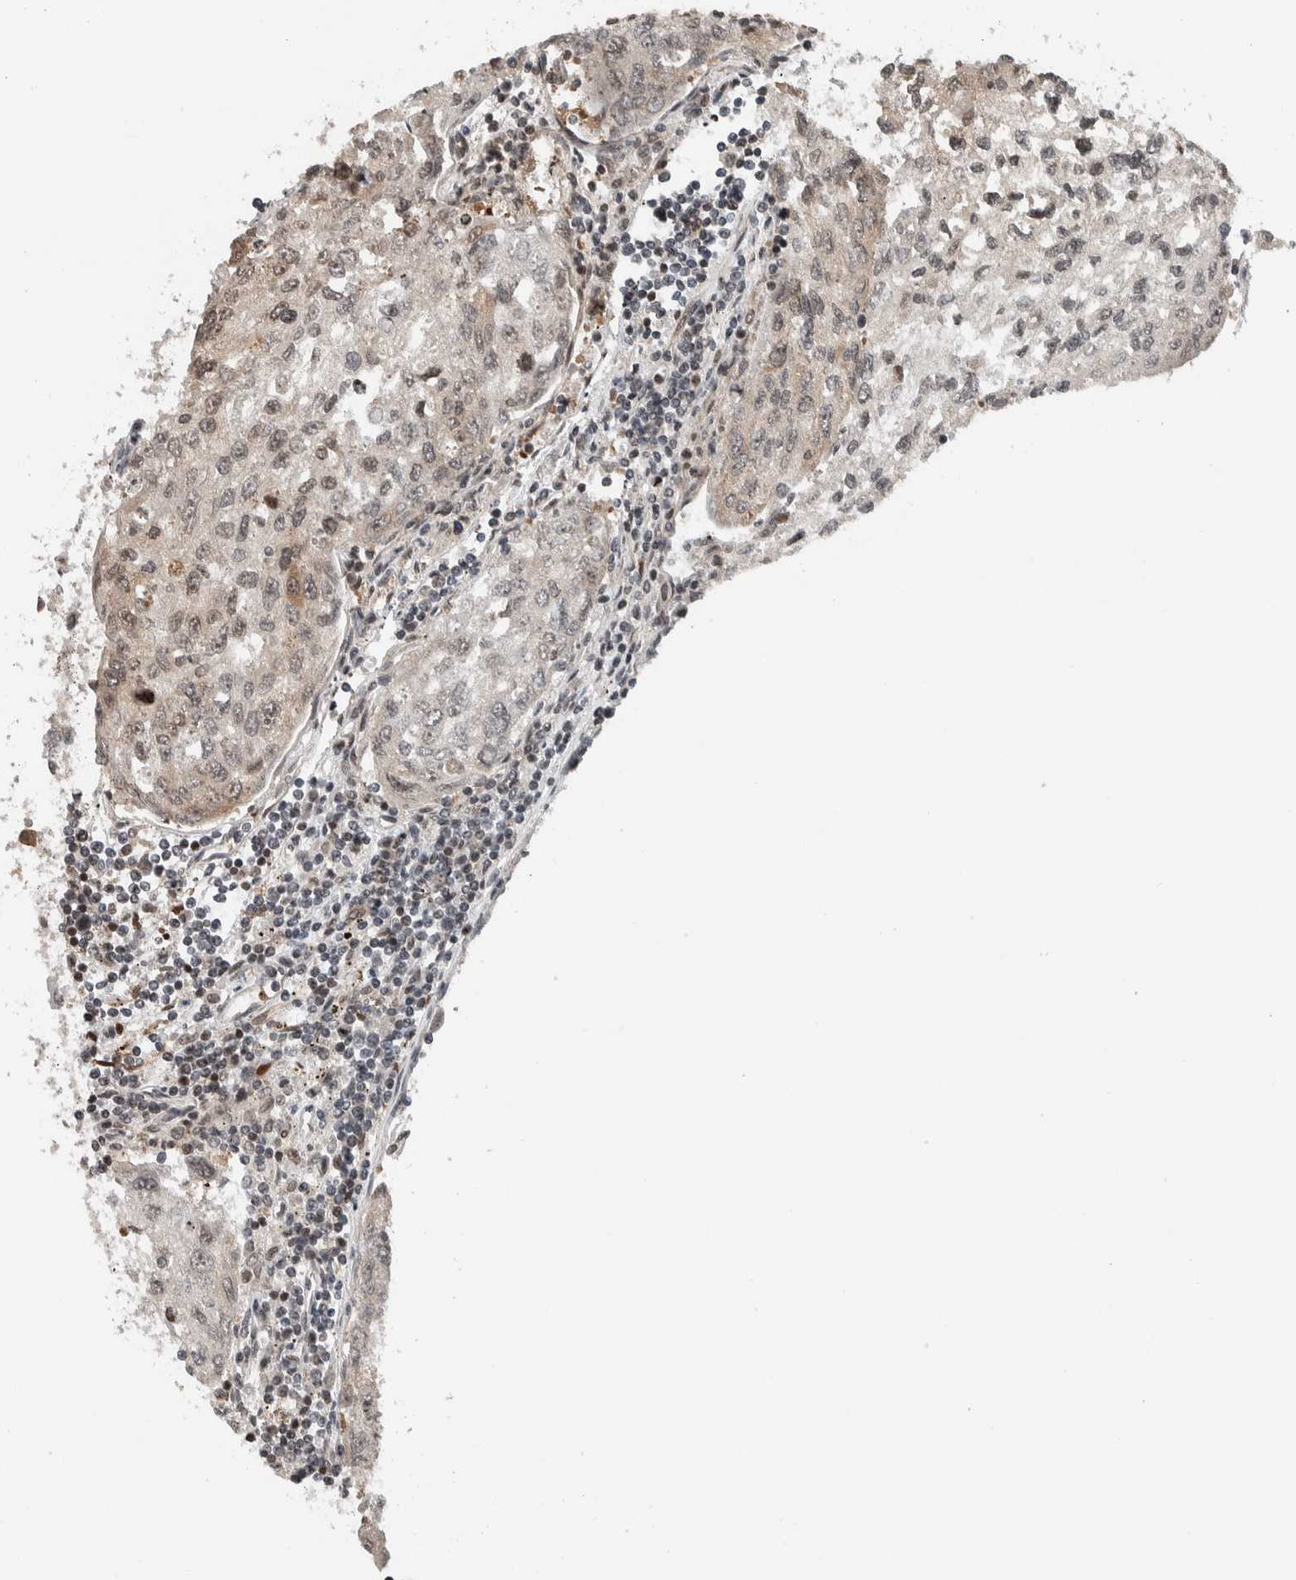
{"staining": {"intensity": "weak", "quantity": "<25%", "location": "nuclear"}, "tissue": "urothelial cancer", "cell_type": "Tumor cells", "image_type": "cancer", "snomed": [{"axis": "morphology", "description": "Urothelial carcinoma, High grade"}, {"axis": "topography", "description": "Lymph node"}, {"axis": "topography", "description": "Urinary bladder"}], "caption": "Immunohistochemistry of human urothelial cancer demonstrates no staining in tumor cells.", "gene": "NPLOC4", "patient": {"sex": "male", "age": 51}}